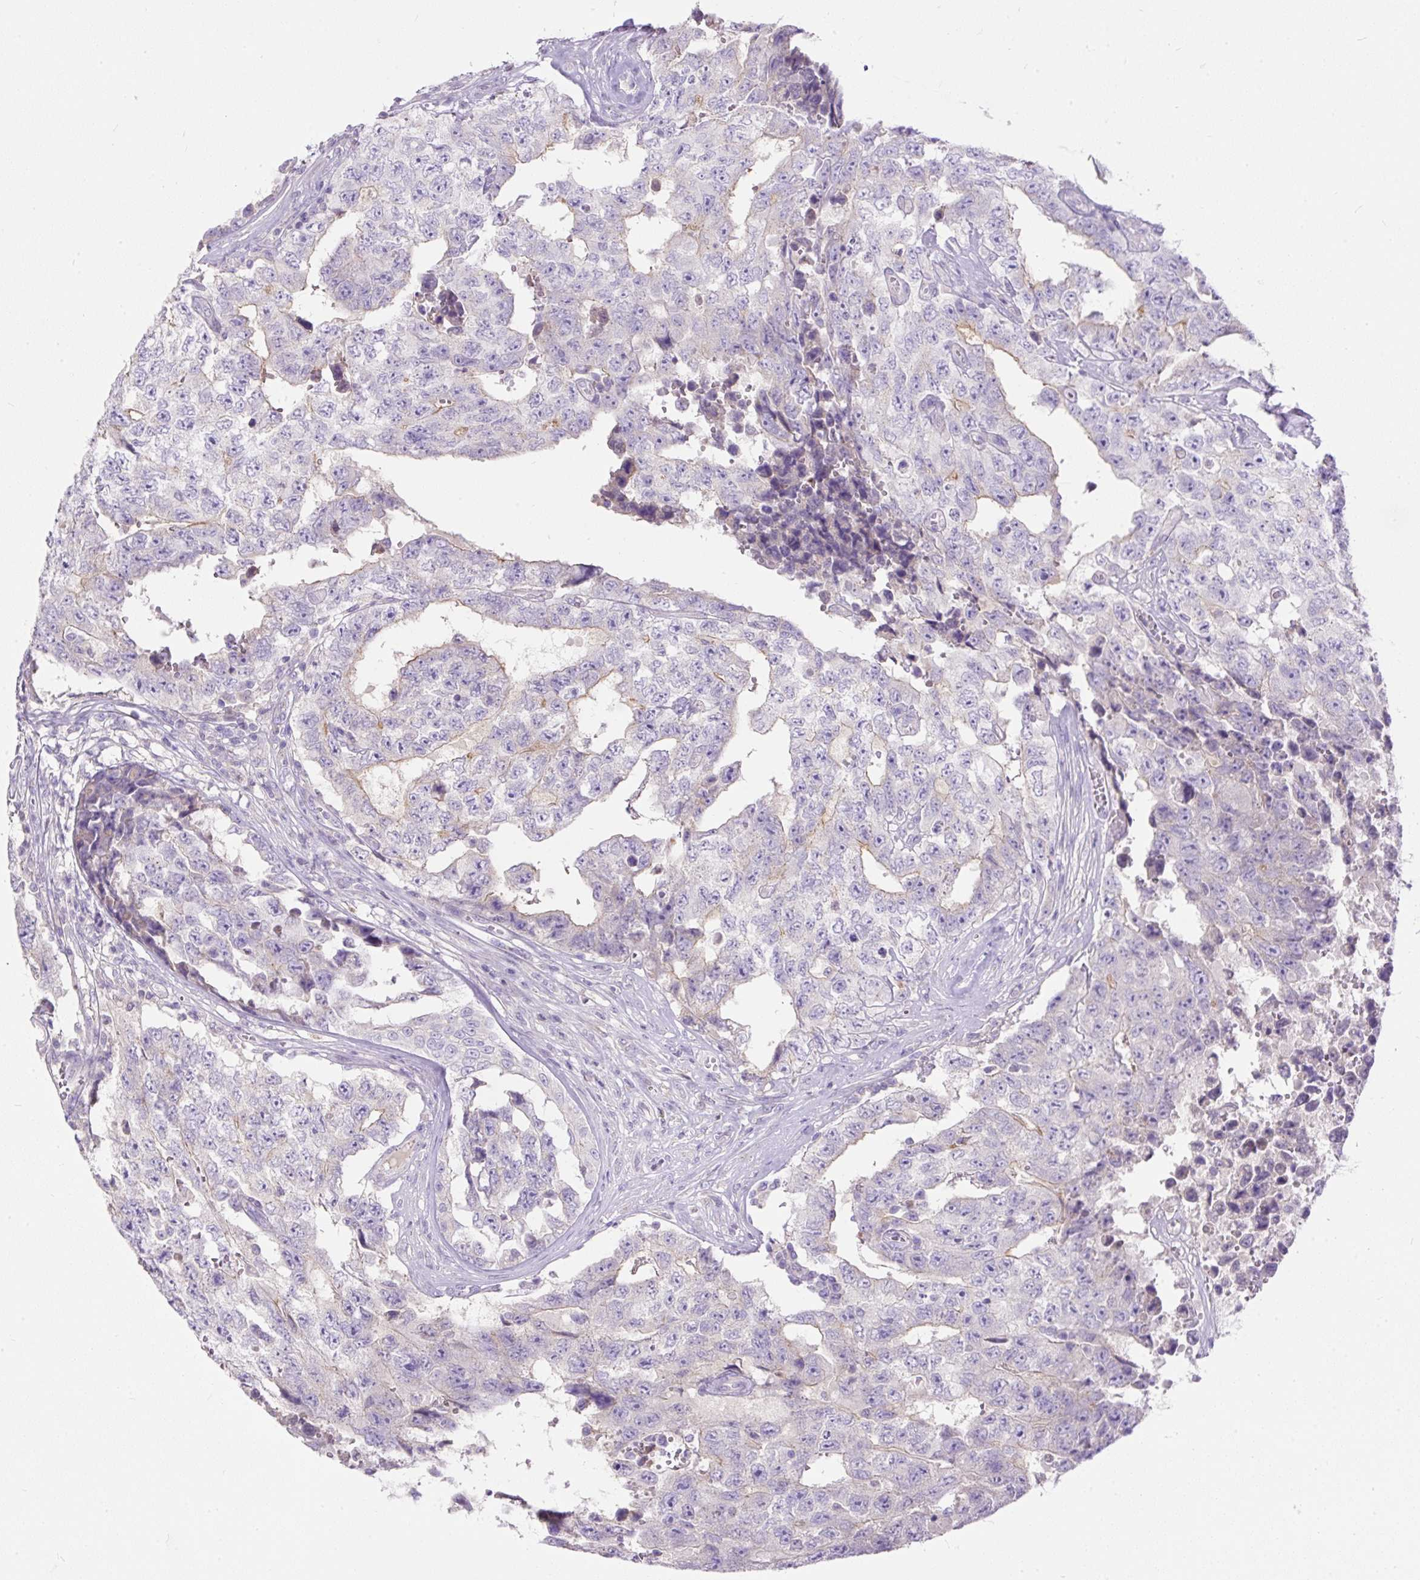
{"staining": {"intensity": "weak", "quantity": "<25%", "location": "cytoplasmic/membranous"}, "tissue": "testis cancer", "cell_type": "Tumor cells", "image_type": "cancer", "snomed": [{"axis": "morphology", "description": "Normal tissue, NOS"}, {"axis": "morphology", "description": "Carcinoma, Embryonal, NOS"}, {"axis": "topography", "description": "Testis"}, {"axis": "topography", "description": "Epididymis"}], "caption": "Tumor cells are negative for protein expression in human testis embryonal carcinoma.", "gene": "SUSD5", "patient": {"sex": "male", "age": 25}}